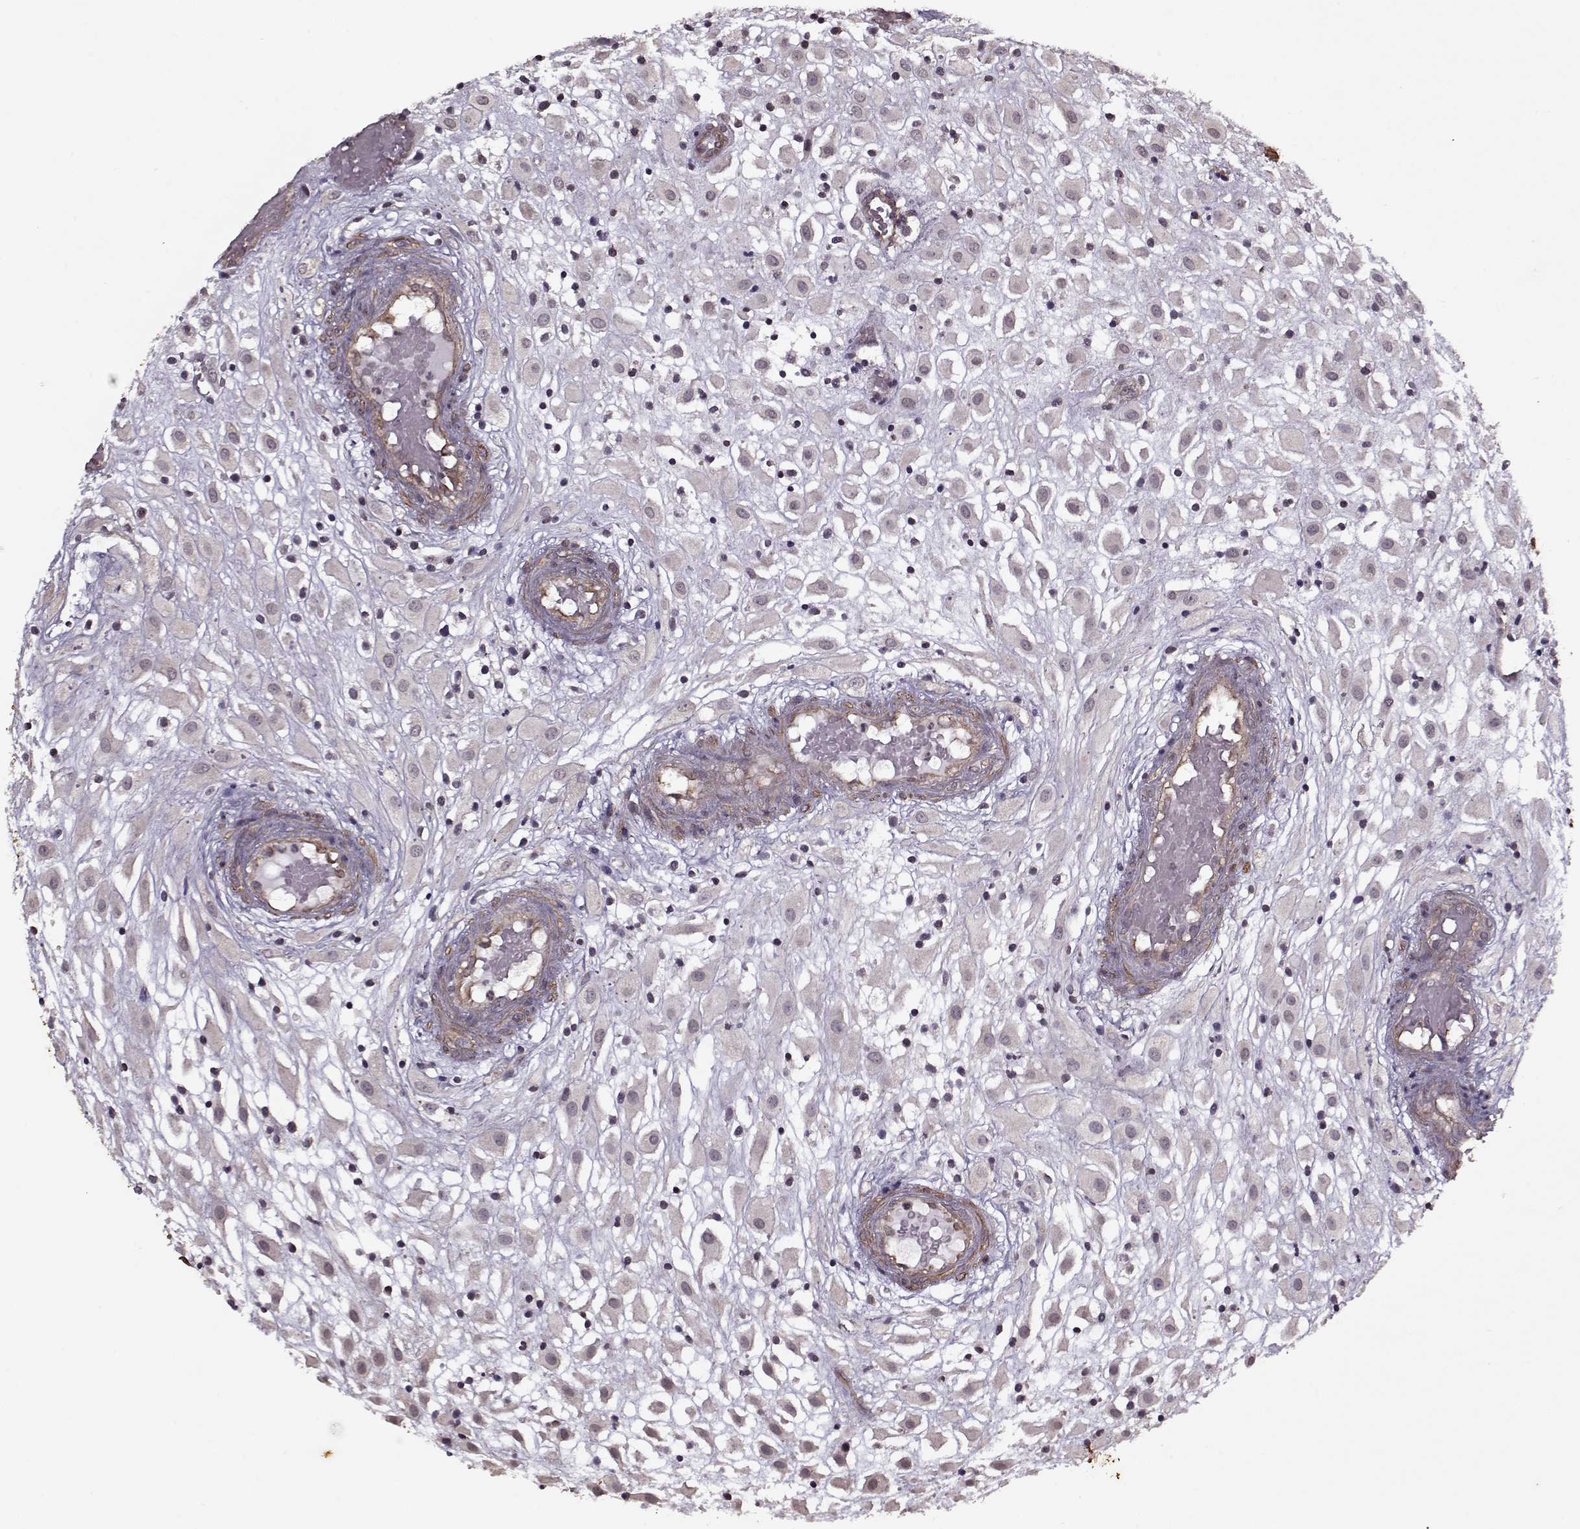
{"staining": {"intensity": "negative", "quantity": "none", "location": "none"}, "tissue": "placenta", "cell_type": "Decidual cells", "image_type": "normal", "snomed": [{"axis": "morphology", "description": "Normal tissue, NOS"}, {"axis": "topography", "description": "Placenta"}], "caption": "The IHC photomicrograph has no significant positivity in decidual cells of placenta. (DAB immunohistochemistry visualized using brightfield microscopy, high magnification).", "gene": "KRT9", "patient": {"sex": "female", "age": 24}}